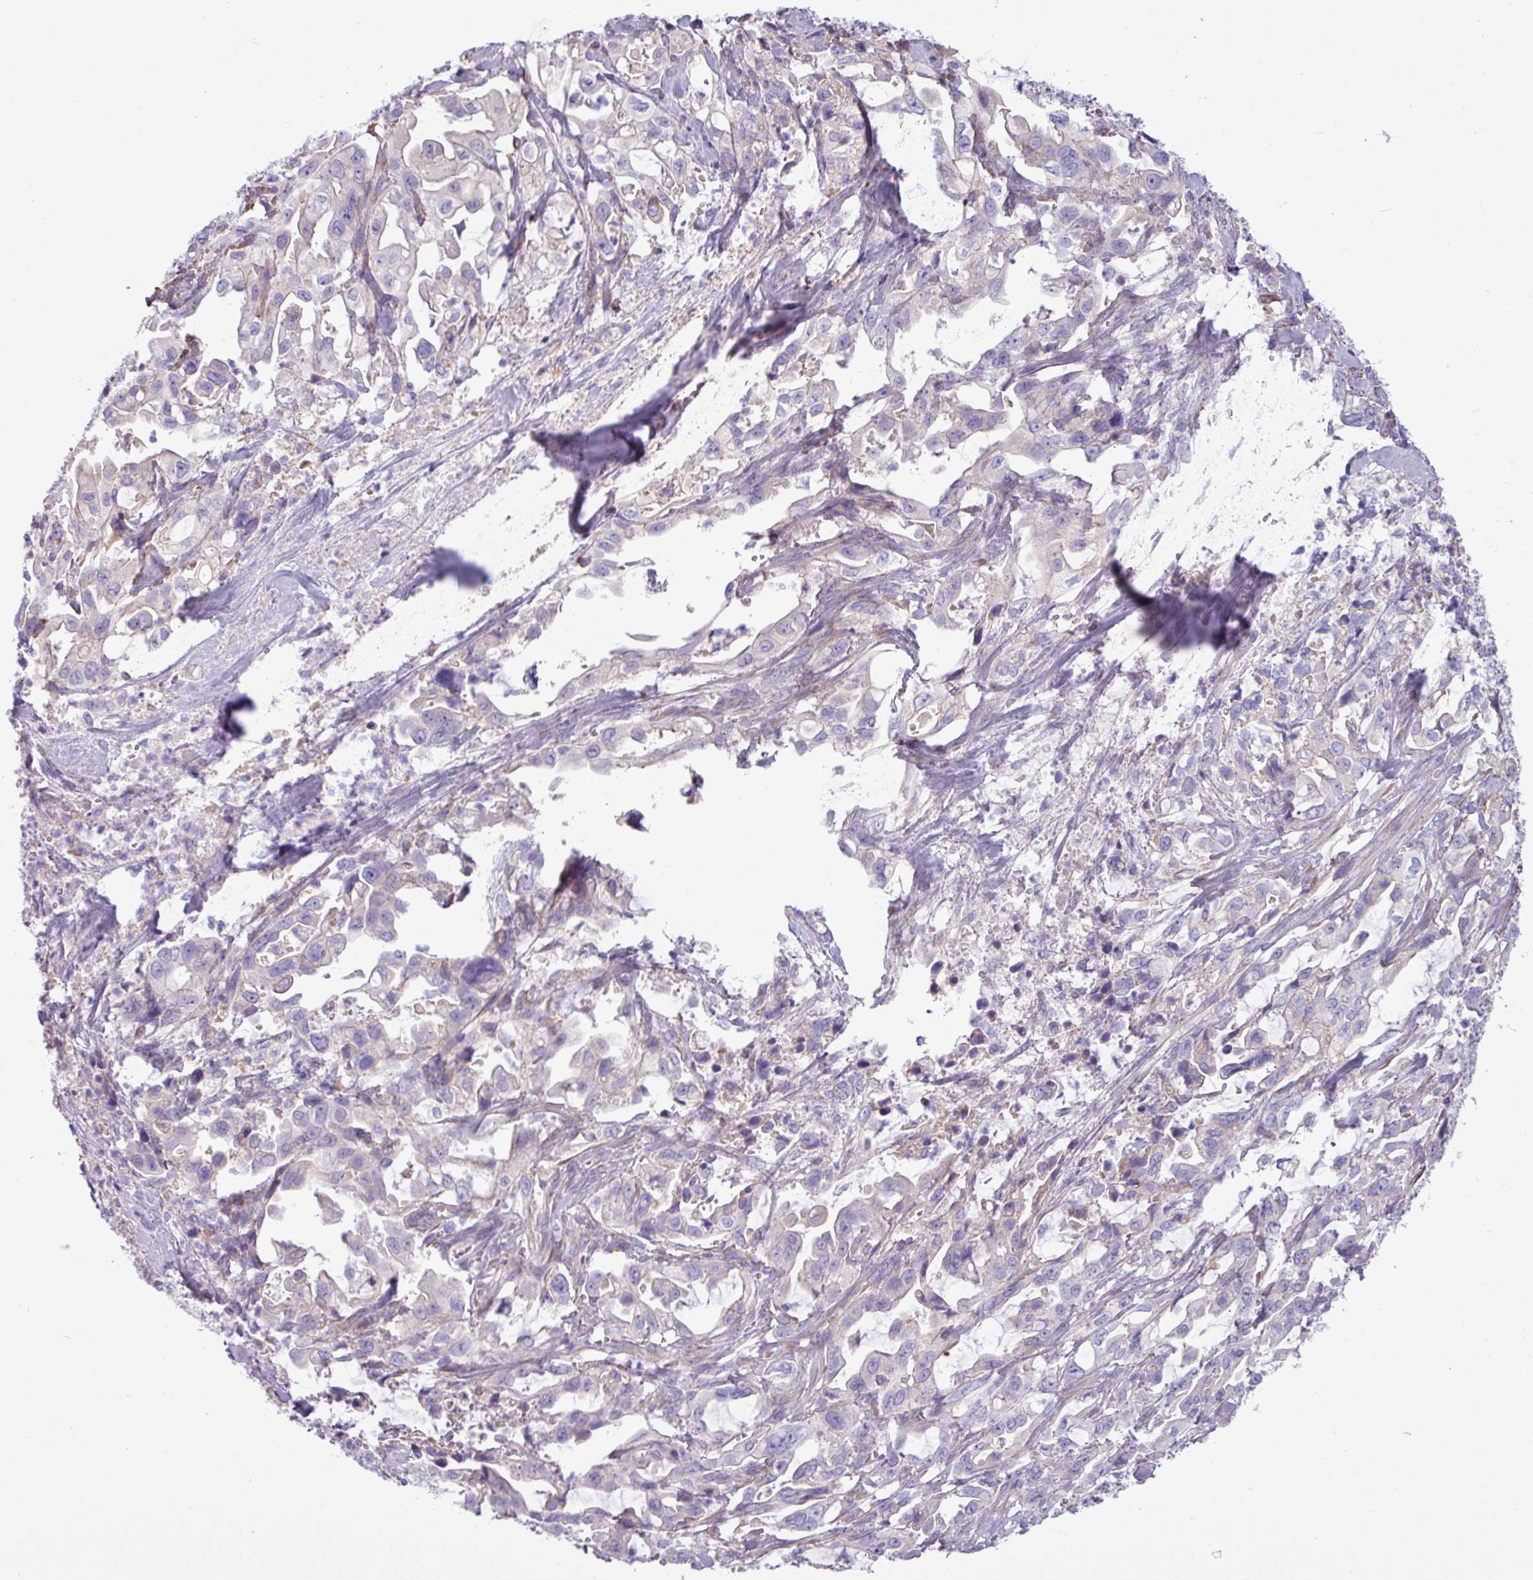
{"staining": {"intensity": "negative", "quantity": "none", "location": "none"}, "tissue": "pancreatic cancer", "cell_type": "Tumor cells", "image_type": "cancer", "snomed": [{"axis": "morphology", "description": "Adenocarcinoma, NOS"}, {"axis": "topography", "description": "Pancreas"}], "caption": "A micrograph of pancreatic cancer stained for a protein demonstrates no brown staining in tumor cells.", "gene": "IRGC", "patient": {"sex": "female", "age": 61}}